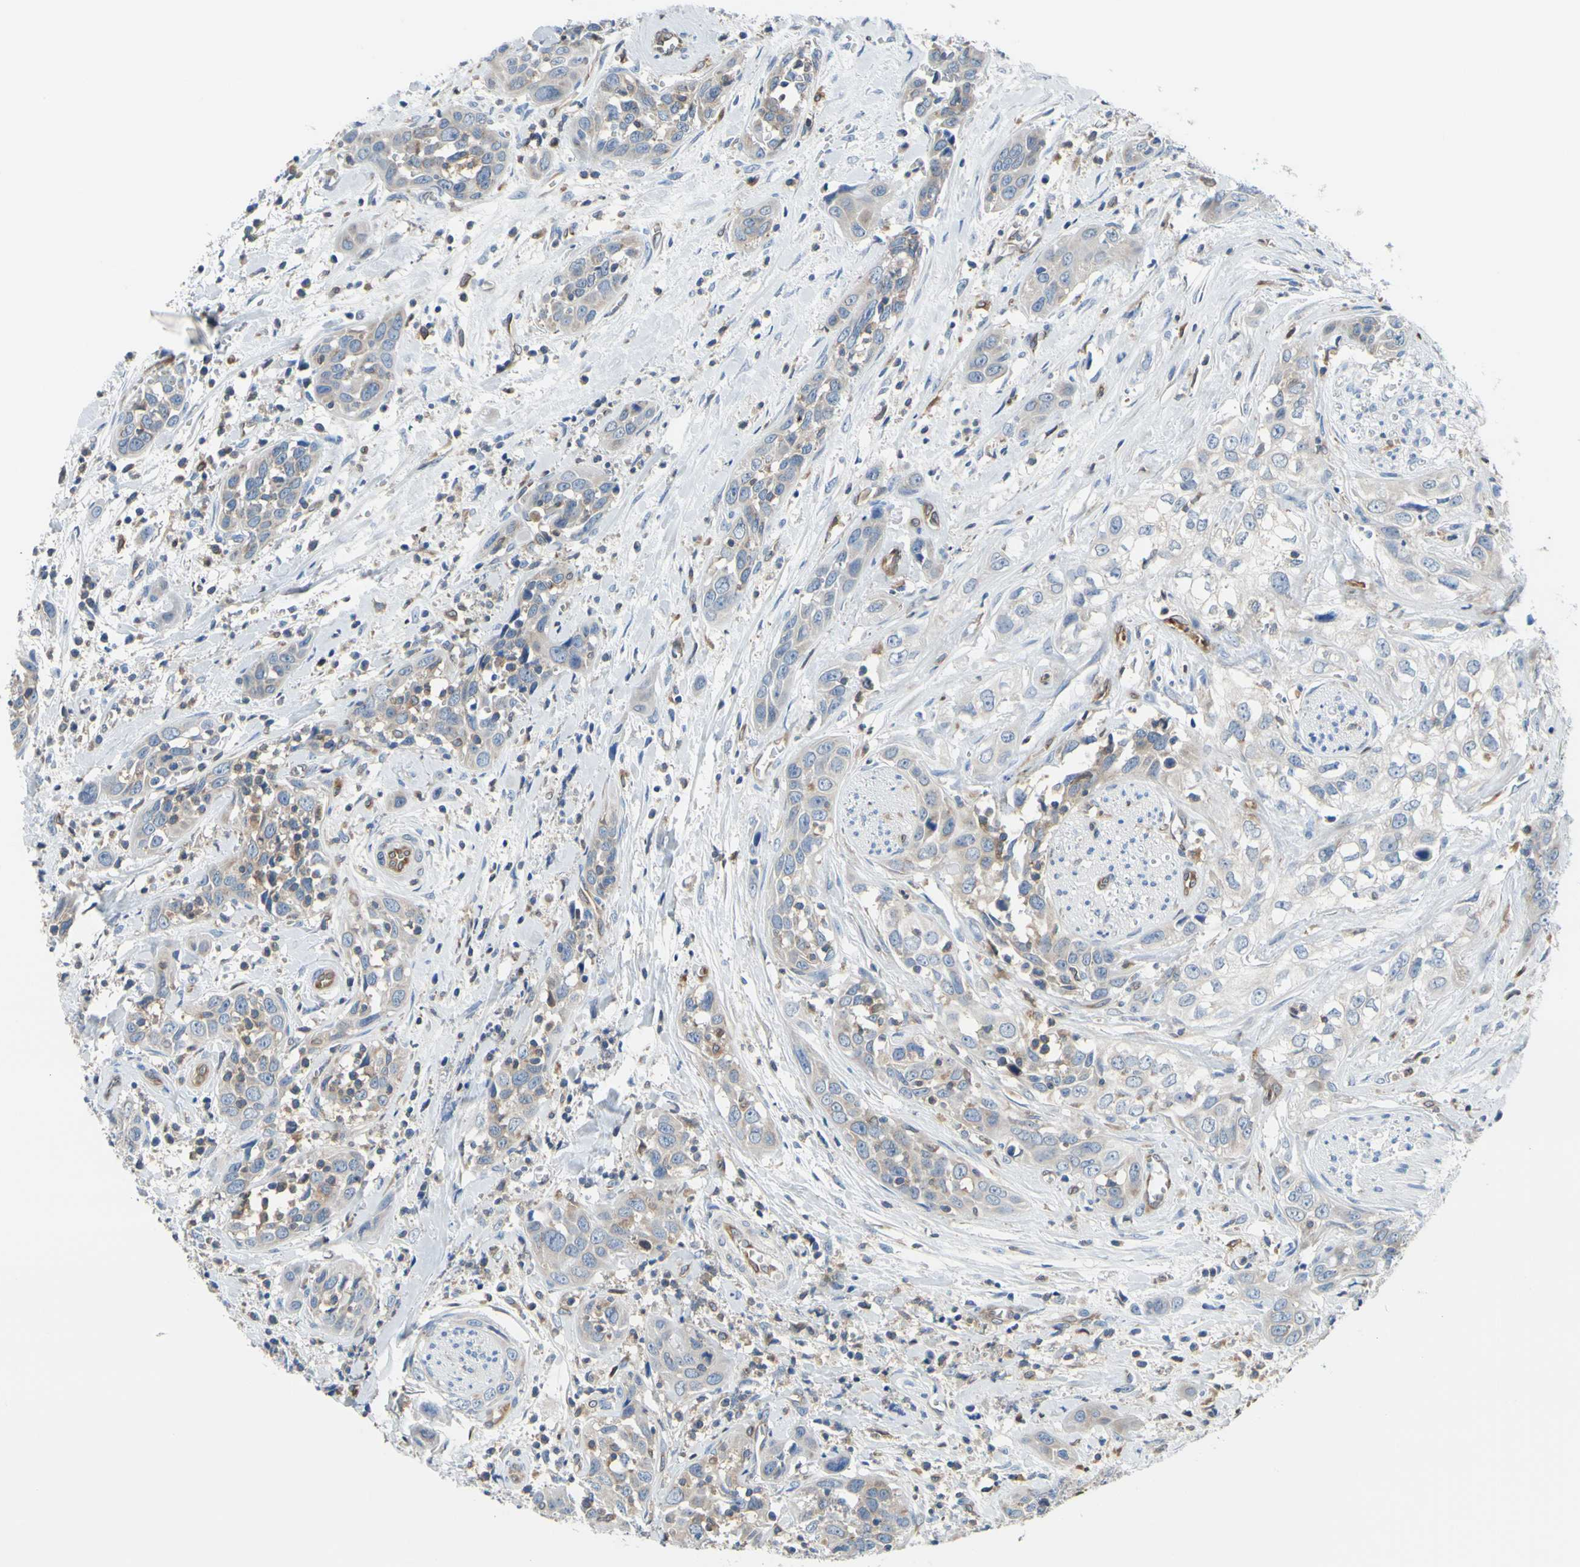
{"staining": {"intensity": "weak", "quantity": "<25%", "location": "cytoplasmic/membranous"}, "tissue": "head and neck cancer", "cell_type": "Tumor cells", "image_type": "cancer", "snomed": [{"axis": "morphology", "description": "Squamous cell carcinoma, NOS"}, {"axis": "topography", "description": "Oral tissue"}, {"axis": "topography", "description": "Head-Neck"}], "caption": "High magnification brightfield microscopy of head and neck squamous cell carcinoma stained with DAB (3,3'-diaminobenzidine) (brown) and counterstained with hematoxylin (blue): tumor cells show no significant expression.", "gene": "MGST2", "patient": {"sex": "female", "age": 50}}